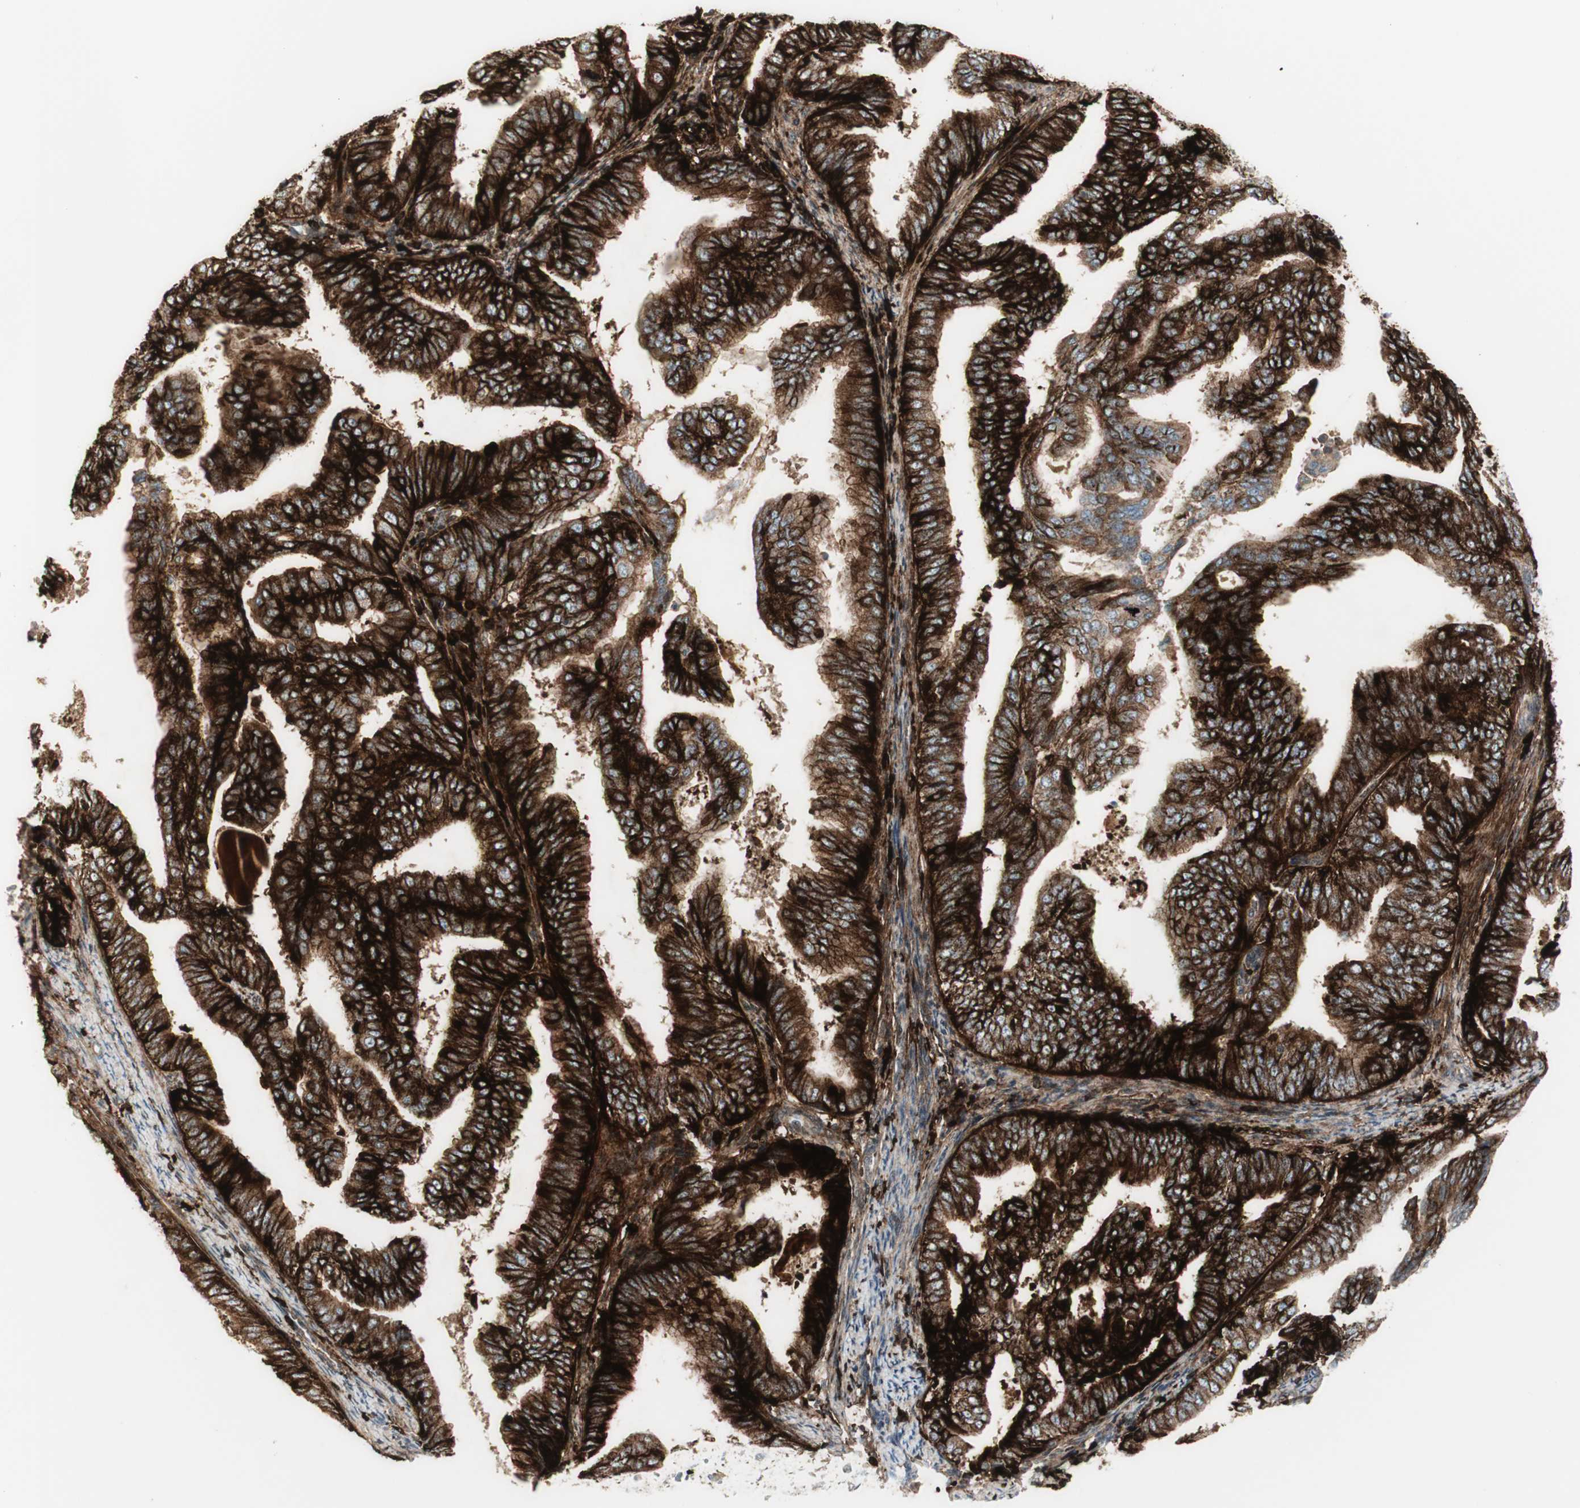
{"staining": {"intensity": "strong", "quantity": ">75%", "location": "cytoplasmic/membranous"}, "tissue": "endometrial cancer", "cell_type": "Tumor cells", "image_type": "cancer", "snomed": [{"axis": "morphology", "description": "Adenocarcinoma, NOS"}, {"axis": "topography", "description": "Endometrium"}], "caption": "Immunohistochemistry micrograph of neoplastic tissue: endometrial adenocarcinoma stained using IHC demonstrates high levels of strong protein expression localized specifically in the cytoplasmic/membranous of tumor cells, appearing as a cytoplasmic/membranous brown color.", "gene": "MDK", "patient": {"sex": "female", "age": 58}}